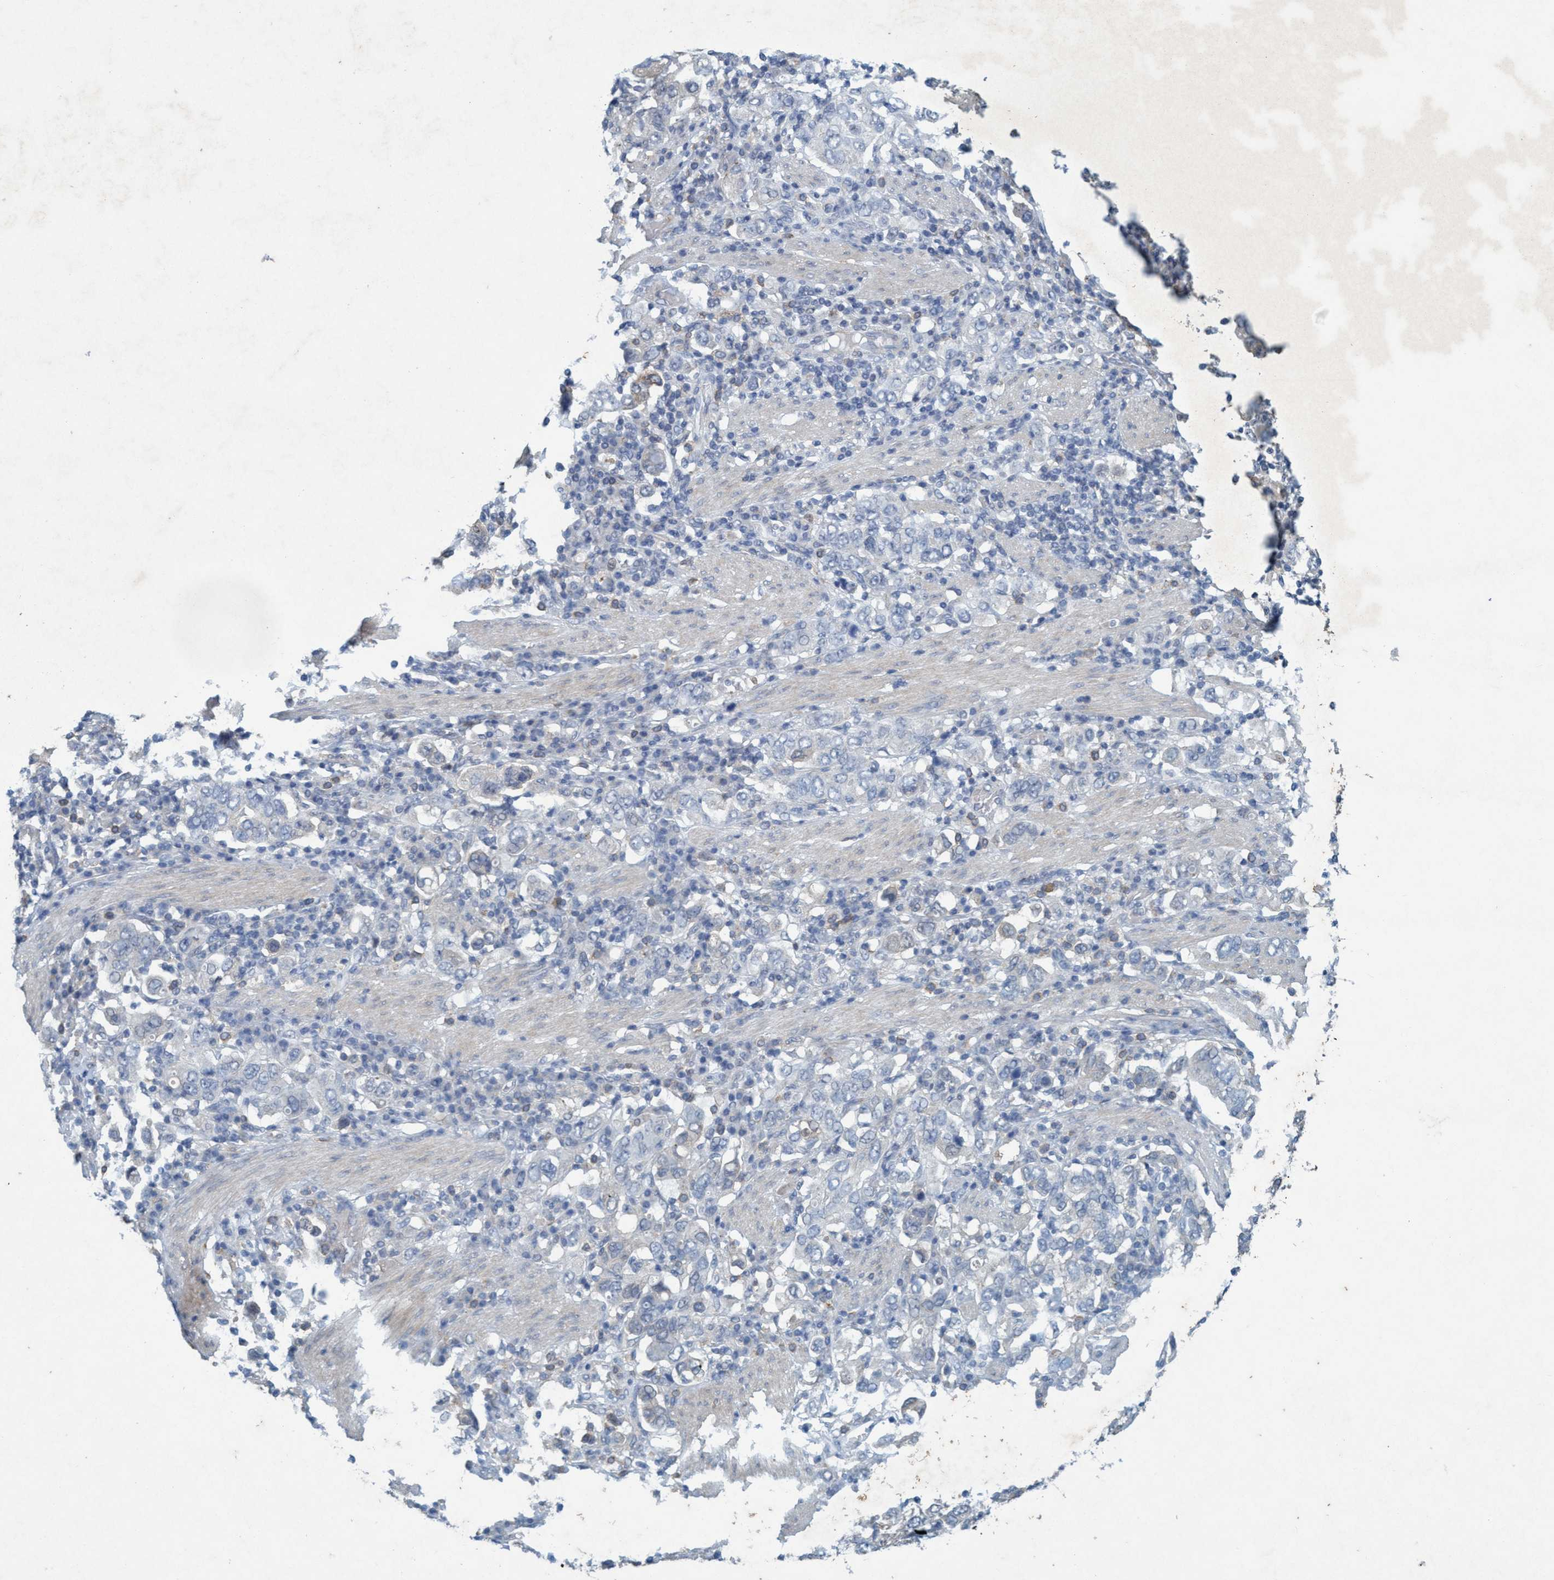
{"staining": {"intensity": "negative", "quantity": "none", "location": "none"}, "tissue": "stomach cancer", "cell_type": "Tumor cells", "image_type": "cancer", "snomed": [{"axis": "morphology", "description": "Adenocarcinoma, NOS"}, {"axis": "topography", "description": "Stomach, upper"}], "caption": "Immunohistochemistry (IHC) image of neoplastic tissue: adenocarcinoma (stomach) stained with DAB (3,3'-diaminobenzidine) exhibits no significant protein staining in tumor cells.", "gene": "RNF208", "patient": {"sex": "male", "age": 62}}